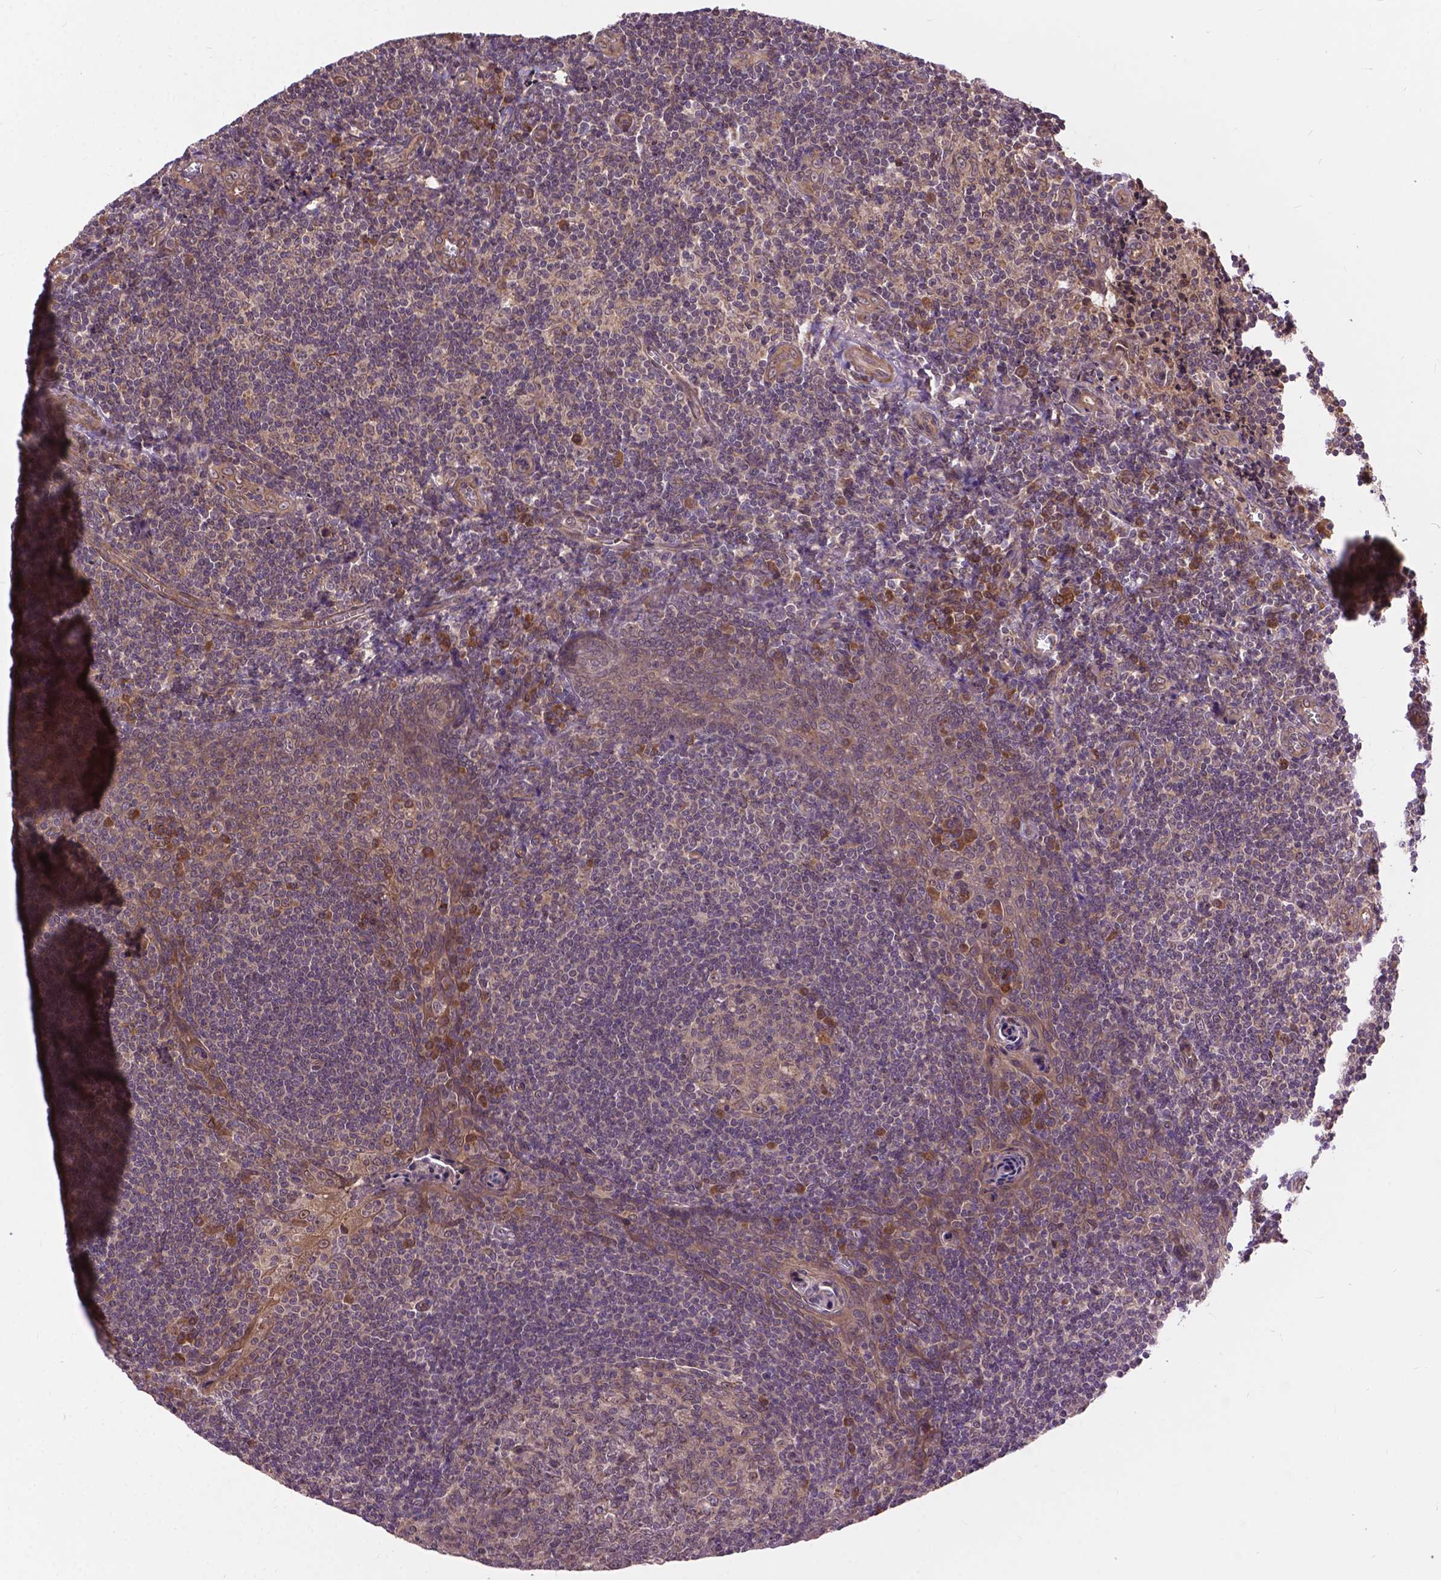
{"staining": {"intensity": "weak", "quantity": ">75%", "location": "cytoplasmic/membranous"}, "tissue": "tonsil", "cell_type": "Germinal center cells", "image_type": "normal", "snomed": [{"axis": "morphology", "description": "Normal tissue, NOS"}, {"axis": "morphology", "description": "Inflammation, NOS"}, {"axis": "topography", "description": "Tonsil"}], "caption": "A brown stain shows weak cytoplasmic/membranous expression of a protein in germinal center cells of normal human tonsil.", "gene": "ZNF616", "patient": {"sex": "female", "age": 31}}